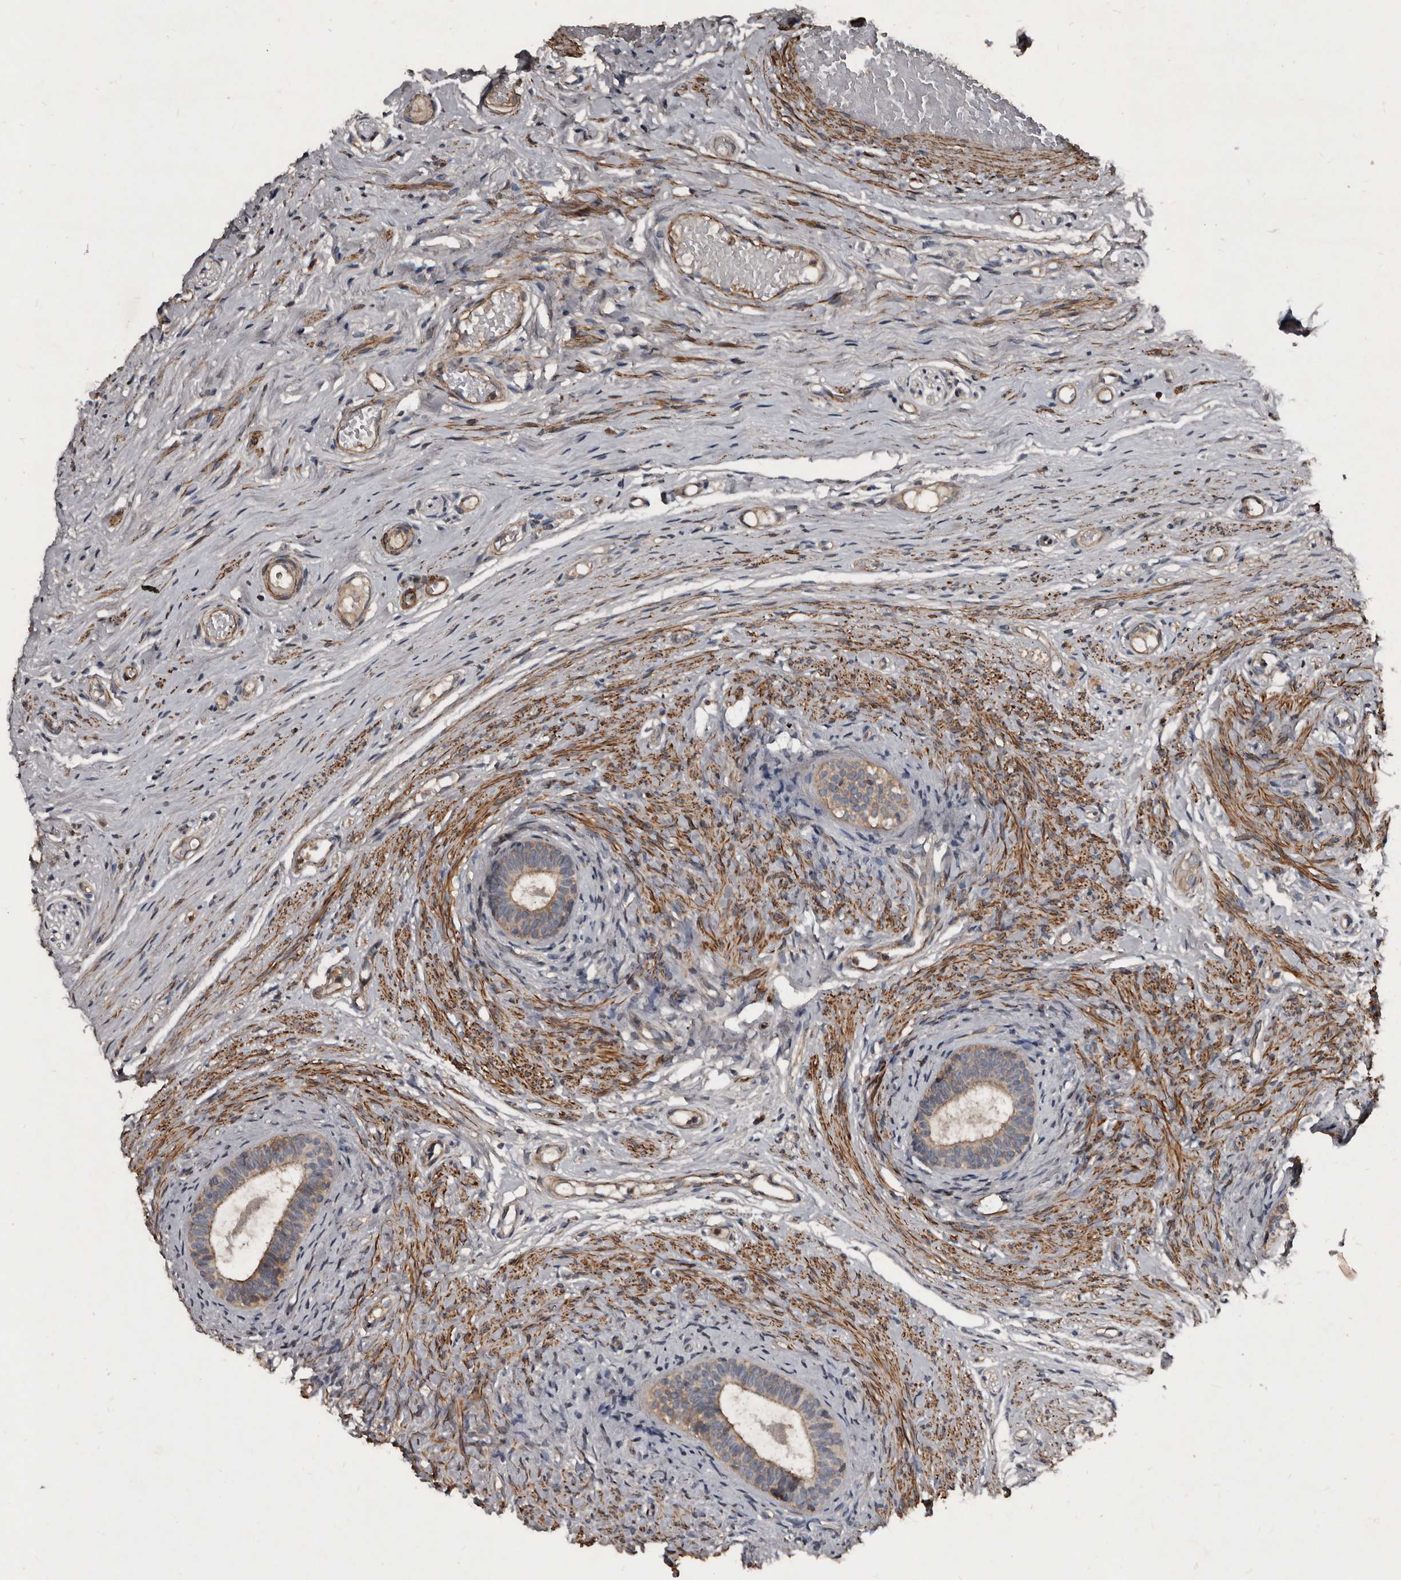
{"staining": {"intensity": "strong", "quantity": "<25%", "location": "cytoplasmic/membranous"}, "tissue": "epididymis", "cell_type": "Glandular cells", "image_type": "normal", "snomed": [{"axis": "morphology", "description": "Normal tissue, NOS"}, {"axis": "topography", "description": "Epididymis"}], "caption": "A brown stain shows strong cytoplasmic/membranous positivity of a protein in glandular cells of normal human epididymis.", "gene": "GREB1", "patient": {"sex": "male", "age": 9}}